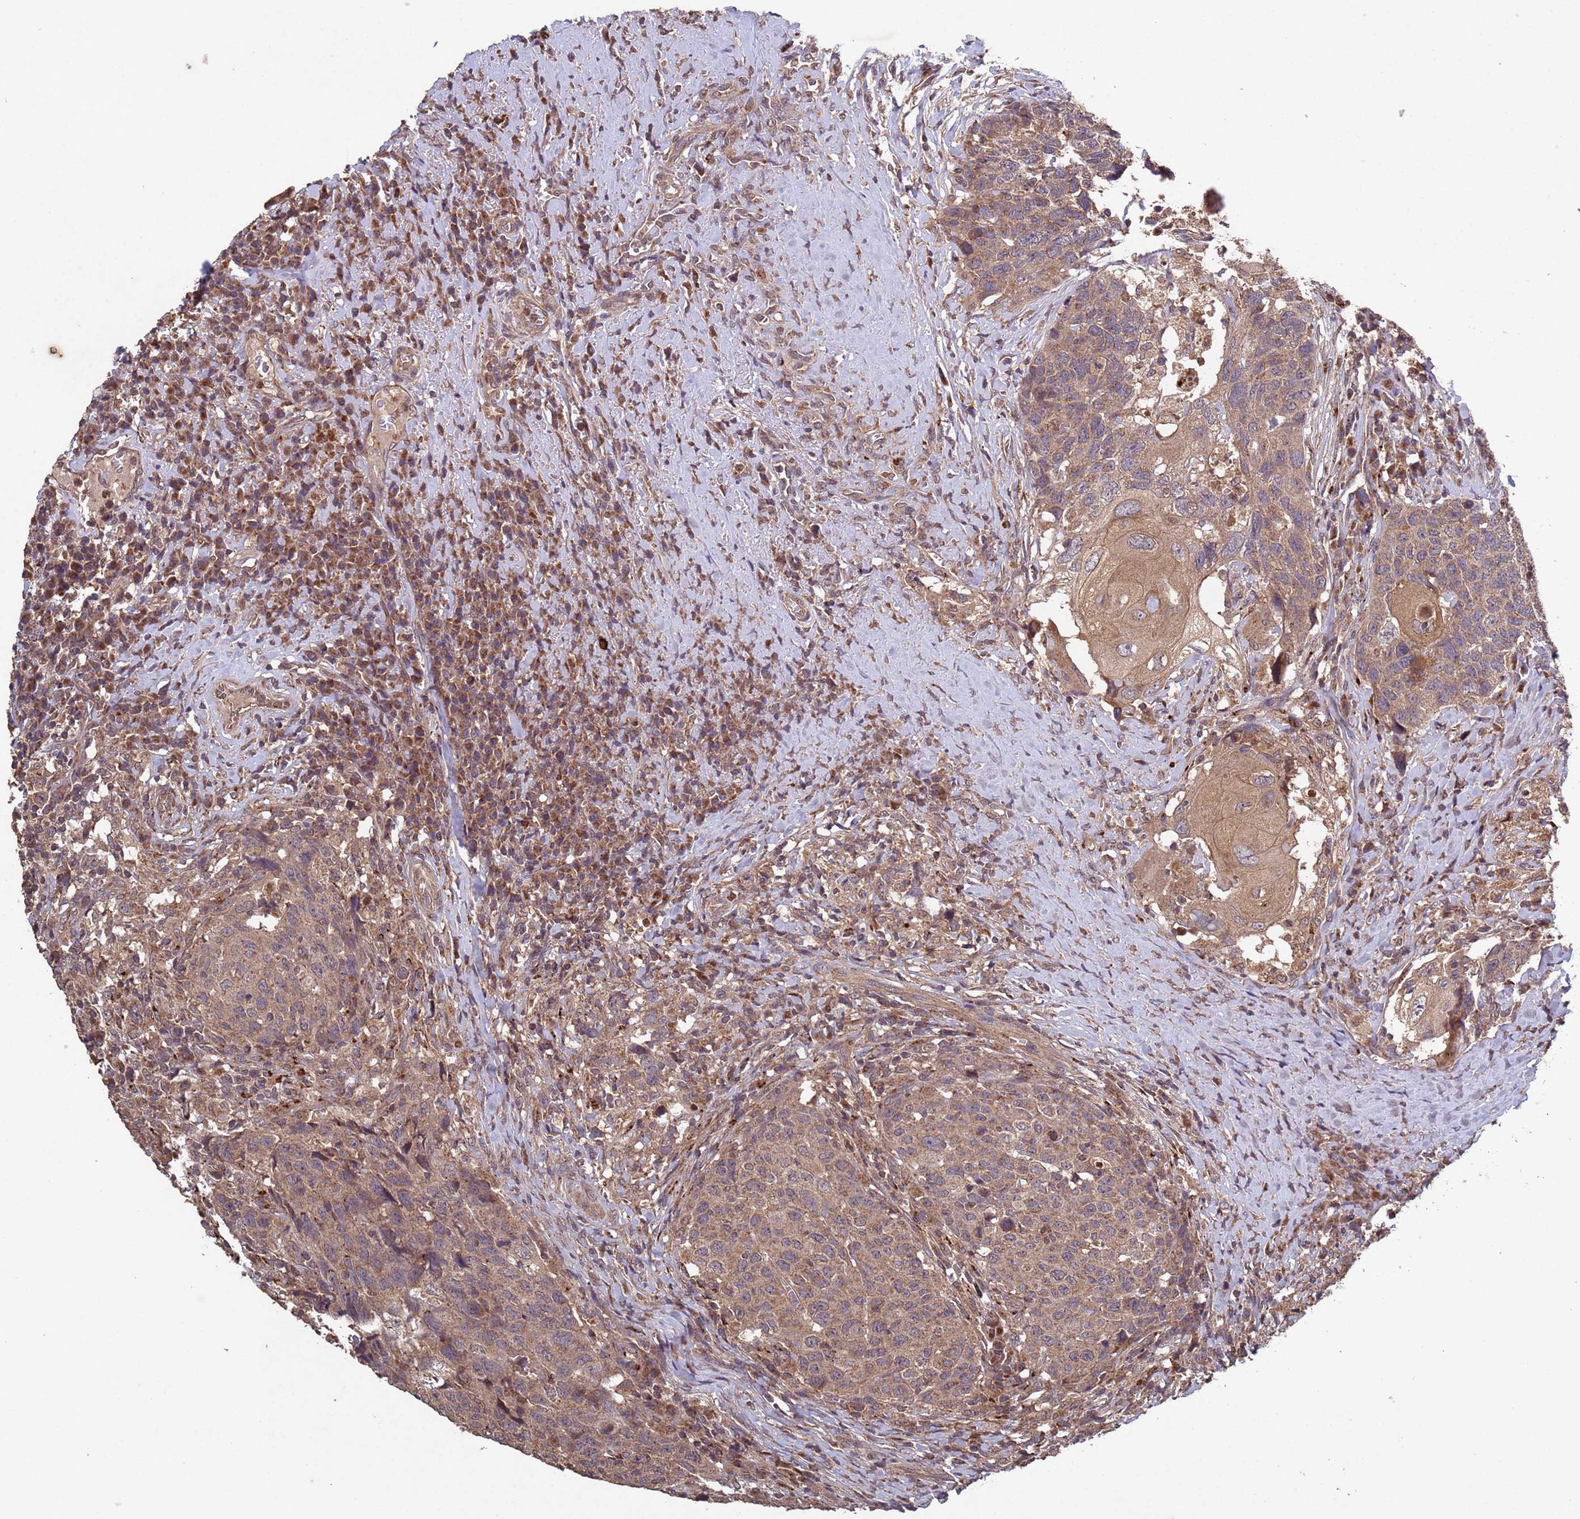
{"staining": {"intensity": "moderate", "quantity": ">75%", "location": "cytoplasmic/membranous"}, "tissue": "head and neck cancer", "cell_type": "Tumor cells", "image_type": "cancer", "snomed": [{"axis": "morphology", "description": "Squamous cell carcinoma, NOS"}, {"axis": "topography", "description": "Head-Neck"}], "caption": "Head and neck squamous cell carcinoma stained with a protein marker demonstrates moderate staining in tumor cells.", "gene": "FASTKD1", "patient": {"sex": "male", "age": 66}}